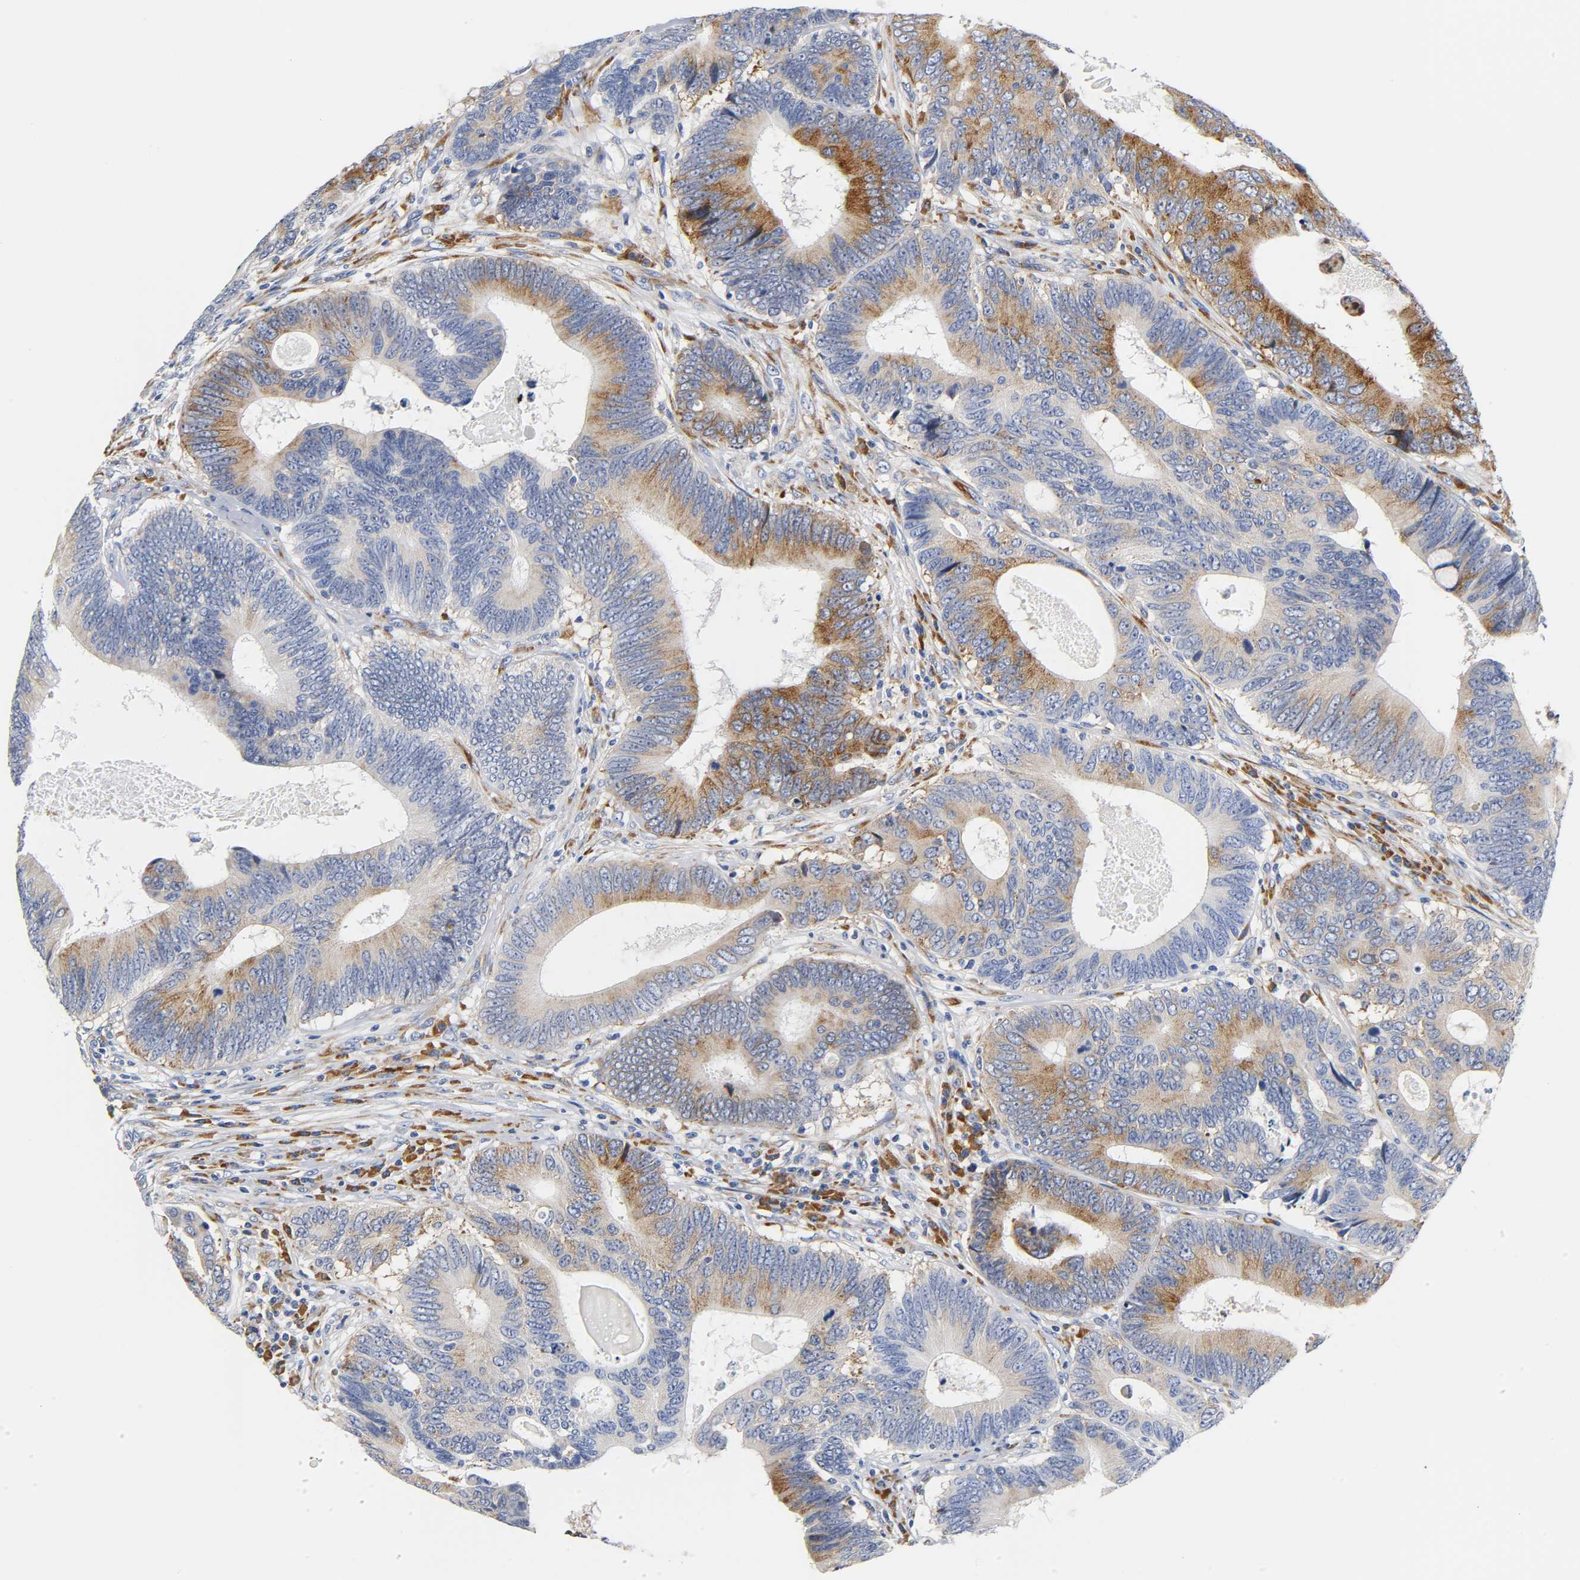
{"staining": {"intensity": "strong", "quantity": ">75%", "location": "cytoplasmic/membranous"}, "tissue": "colorectal cancer", "cell_type": "Tumor cells", "image_type": "cancer", "snomed": [{"axis": "morphology", "description": "Adenocarcinoma, NOS"}, {"axis": "topography", "description": "Colon"}], "caption": "Colorectal cancer stained for a protein (brown) demonstrates strong cytoplasmic/membranous positive expression in about >75% of tumor cells.", "gene": "REL", "patient": {"sex": "female", "age": 78}}